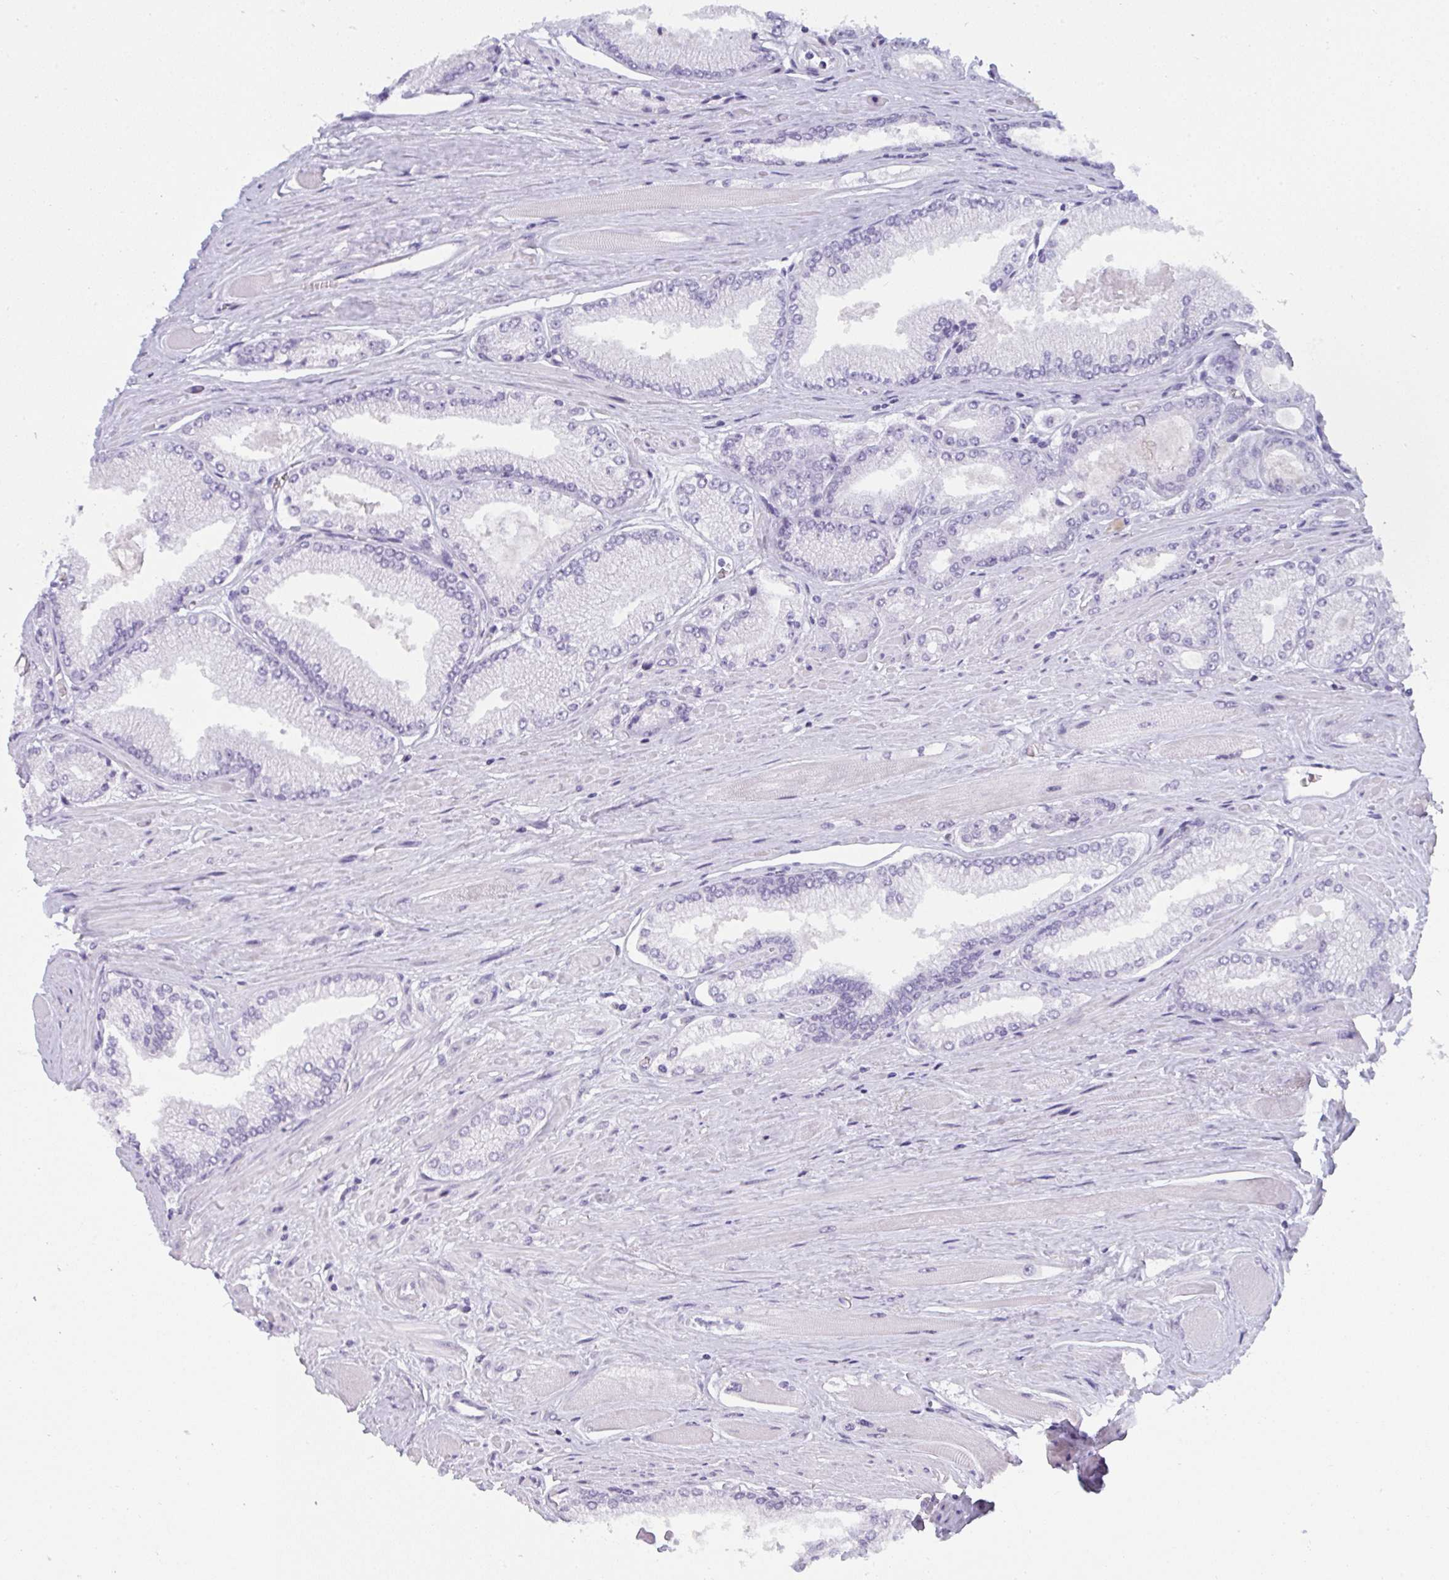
{"staining": {"intensity": "negative", "quantity": "none", "location": "none"}, "tissue": "prostate cancer", "cell_type": "Tumor cells", "image_type": "cancer", "snomed": [{"axis": "morphology", "description": "Adenocarcinoma, Low grade"}, {"axis": "topography", "description": "Prostate"}], "caption": "A histopathology image of human prostate low-grade adenocarcinoma is negative for staining in tumor cells.", "gene": "PRDM9", "patient": {"sex": "male", "age": 67}}